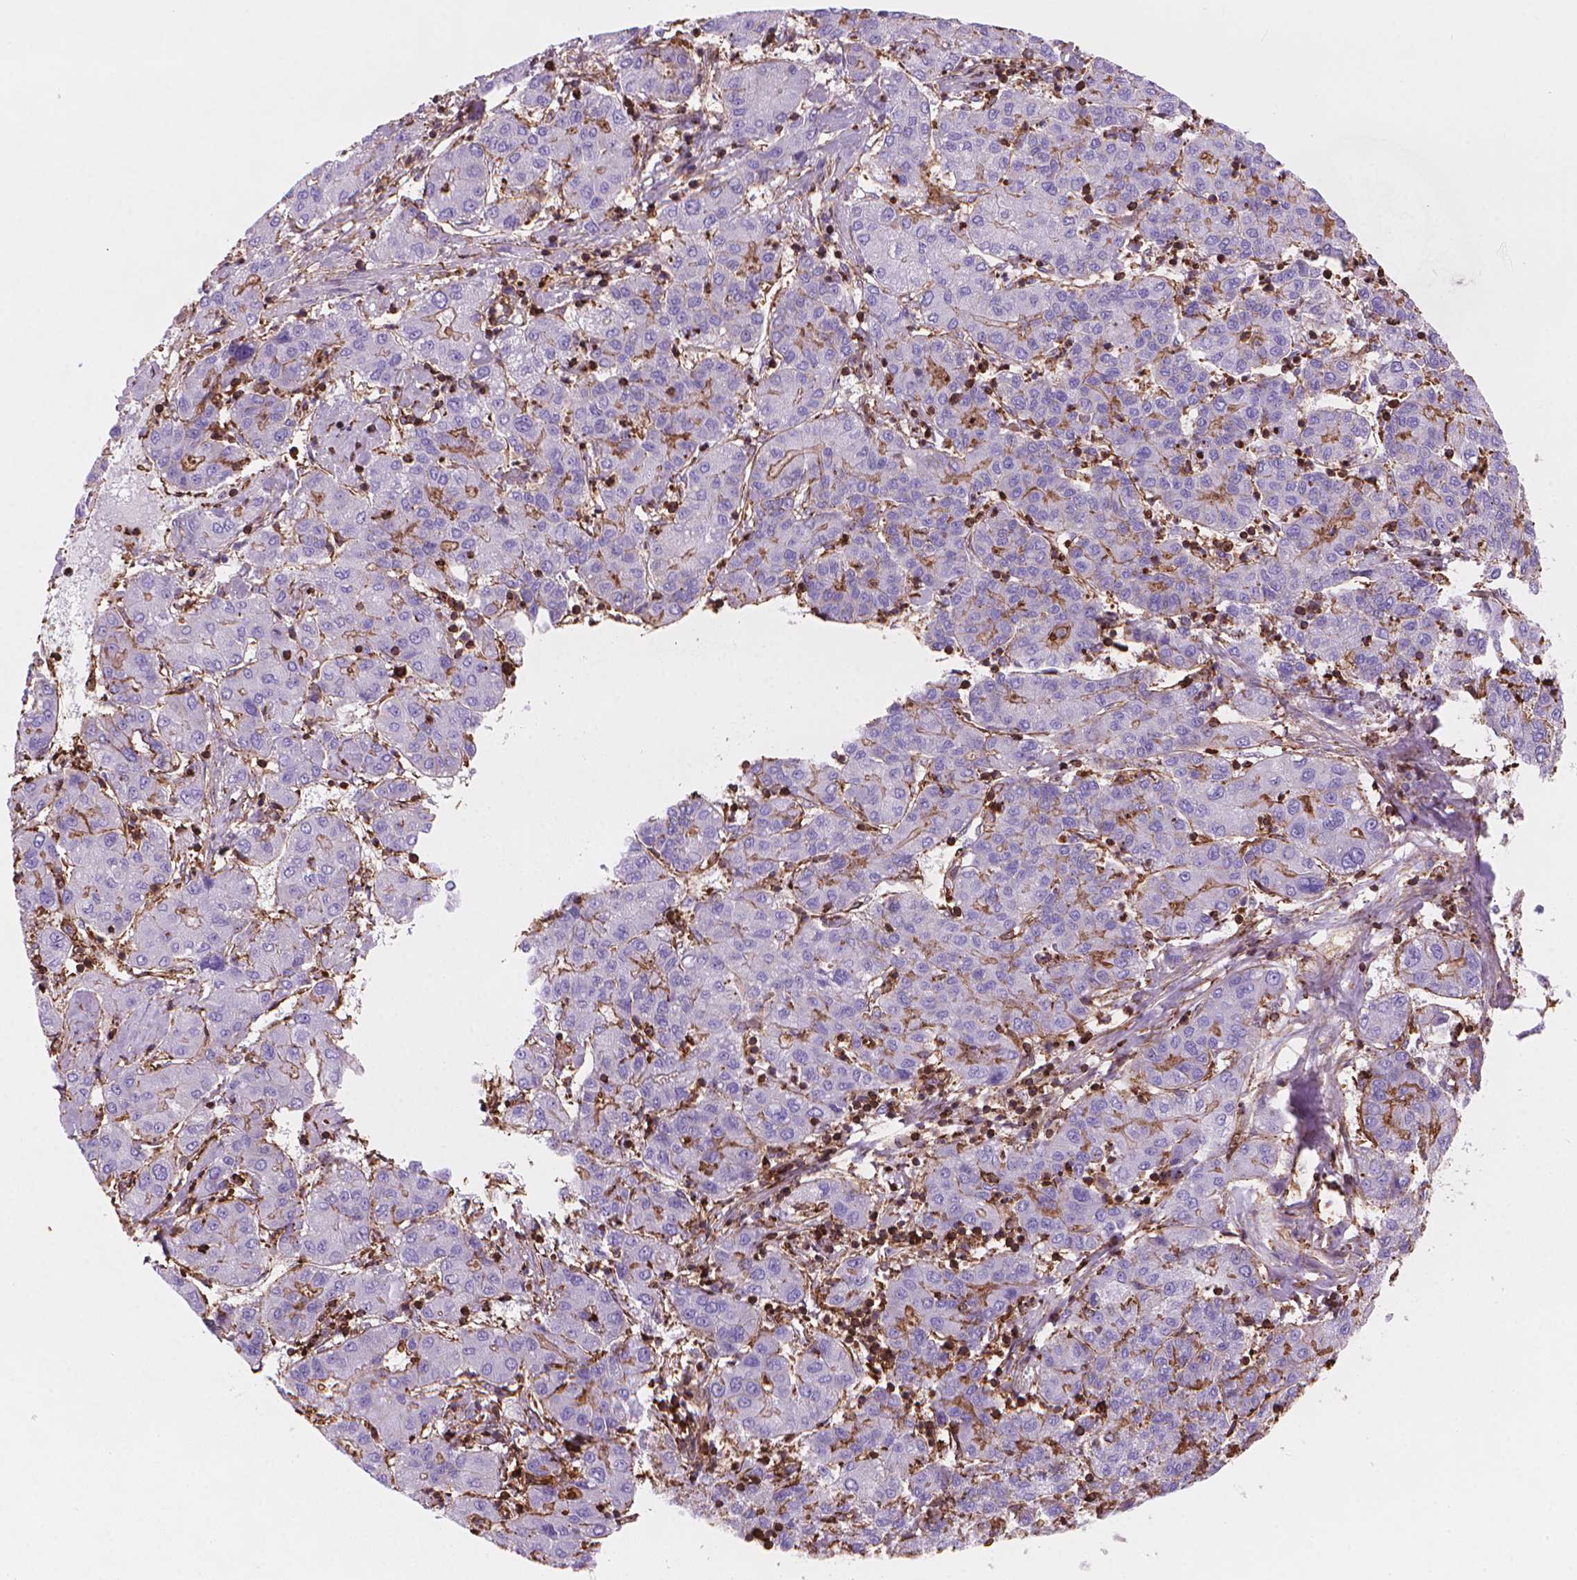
{"staining": {"intensity": "weak", "quantity": "<25%", "location": "cytoplasmic/membranous"}, "tissue": "liver cancer", "cell_type": "Tumor cells", "image_type": "cancer", "snomed": [{"axis": "morphology", "description": "Carcinoma, Hepatocellular, NOS"}, {"axis": "topography", "description": "Liver"}], "caption": "Human hepatocellular carcinoma (liver) stained for a protein using IHC shows no staining in tumor cells.", "gene": "PATJ", "patient": {"sex": "male", "age": 65}}